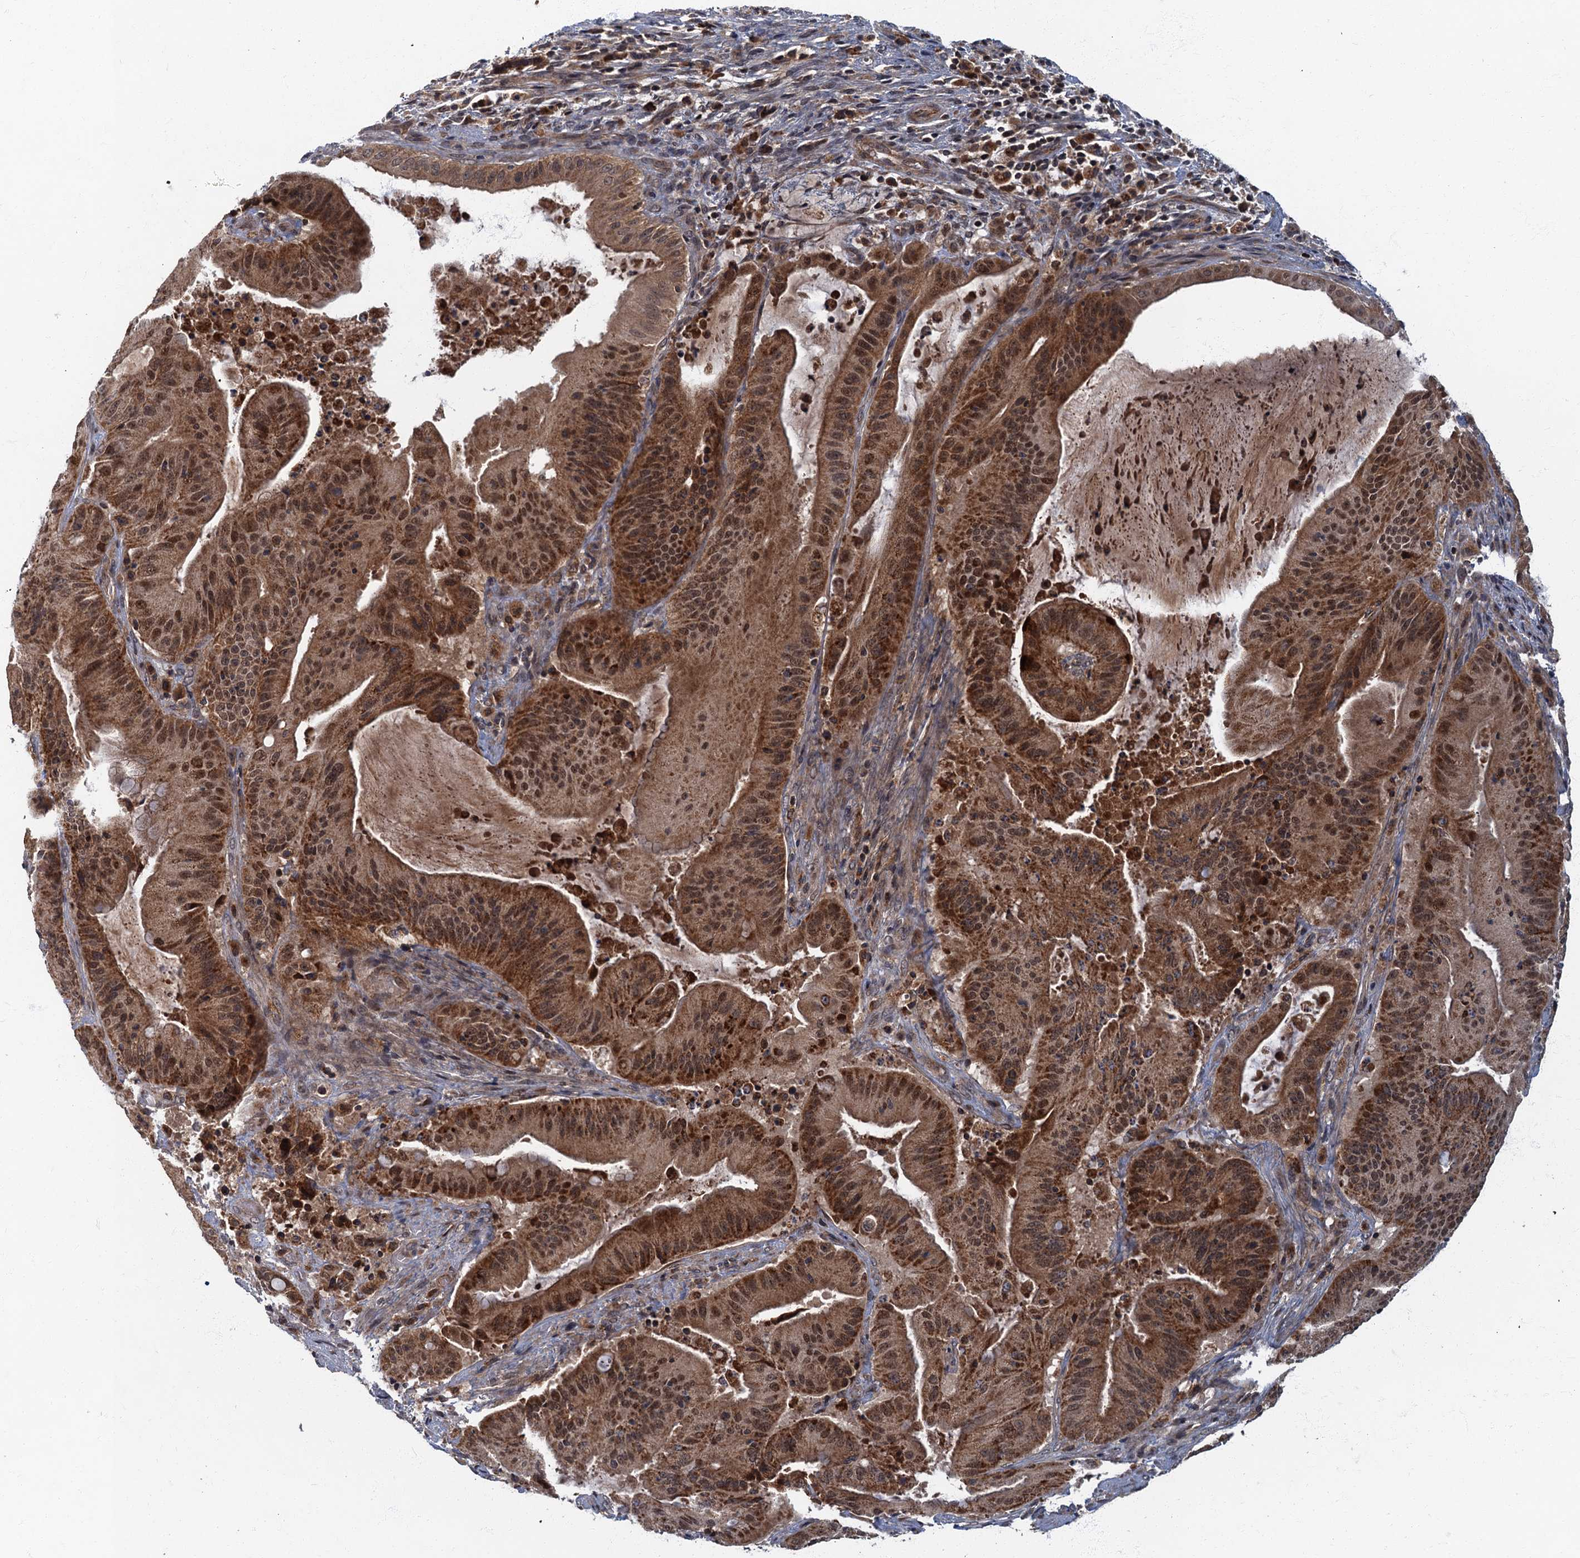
{"staining": {"intensity": "strong", "quantity": ">75%", "location": "cytoplasmic/membranous,nuclear"}, "tissue": "liver cancer", "cell_type": "Tumor cells", "image_type": "cancer", "snomed": [{"axis": "morphology", "description": "Normal tissue, NOS"}, {"axis": "morphology", "description": "Cholangiocarcinoma"}, {"axis": "topography", "description": "Liver"}, {"axis": "topography", "description": "Peripheral nerve tissue"}], "caption": "Cholangiocarcinoma (liver) stained for a protein shows strong cytoplasmic/membranous and nuclear positivity in tumor cells.", "gene": "SLC11A2", "patient": {"sex": "female", "age": 73}}